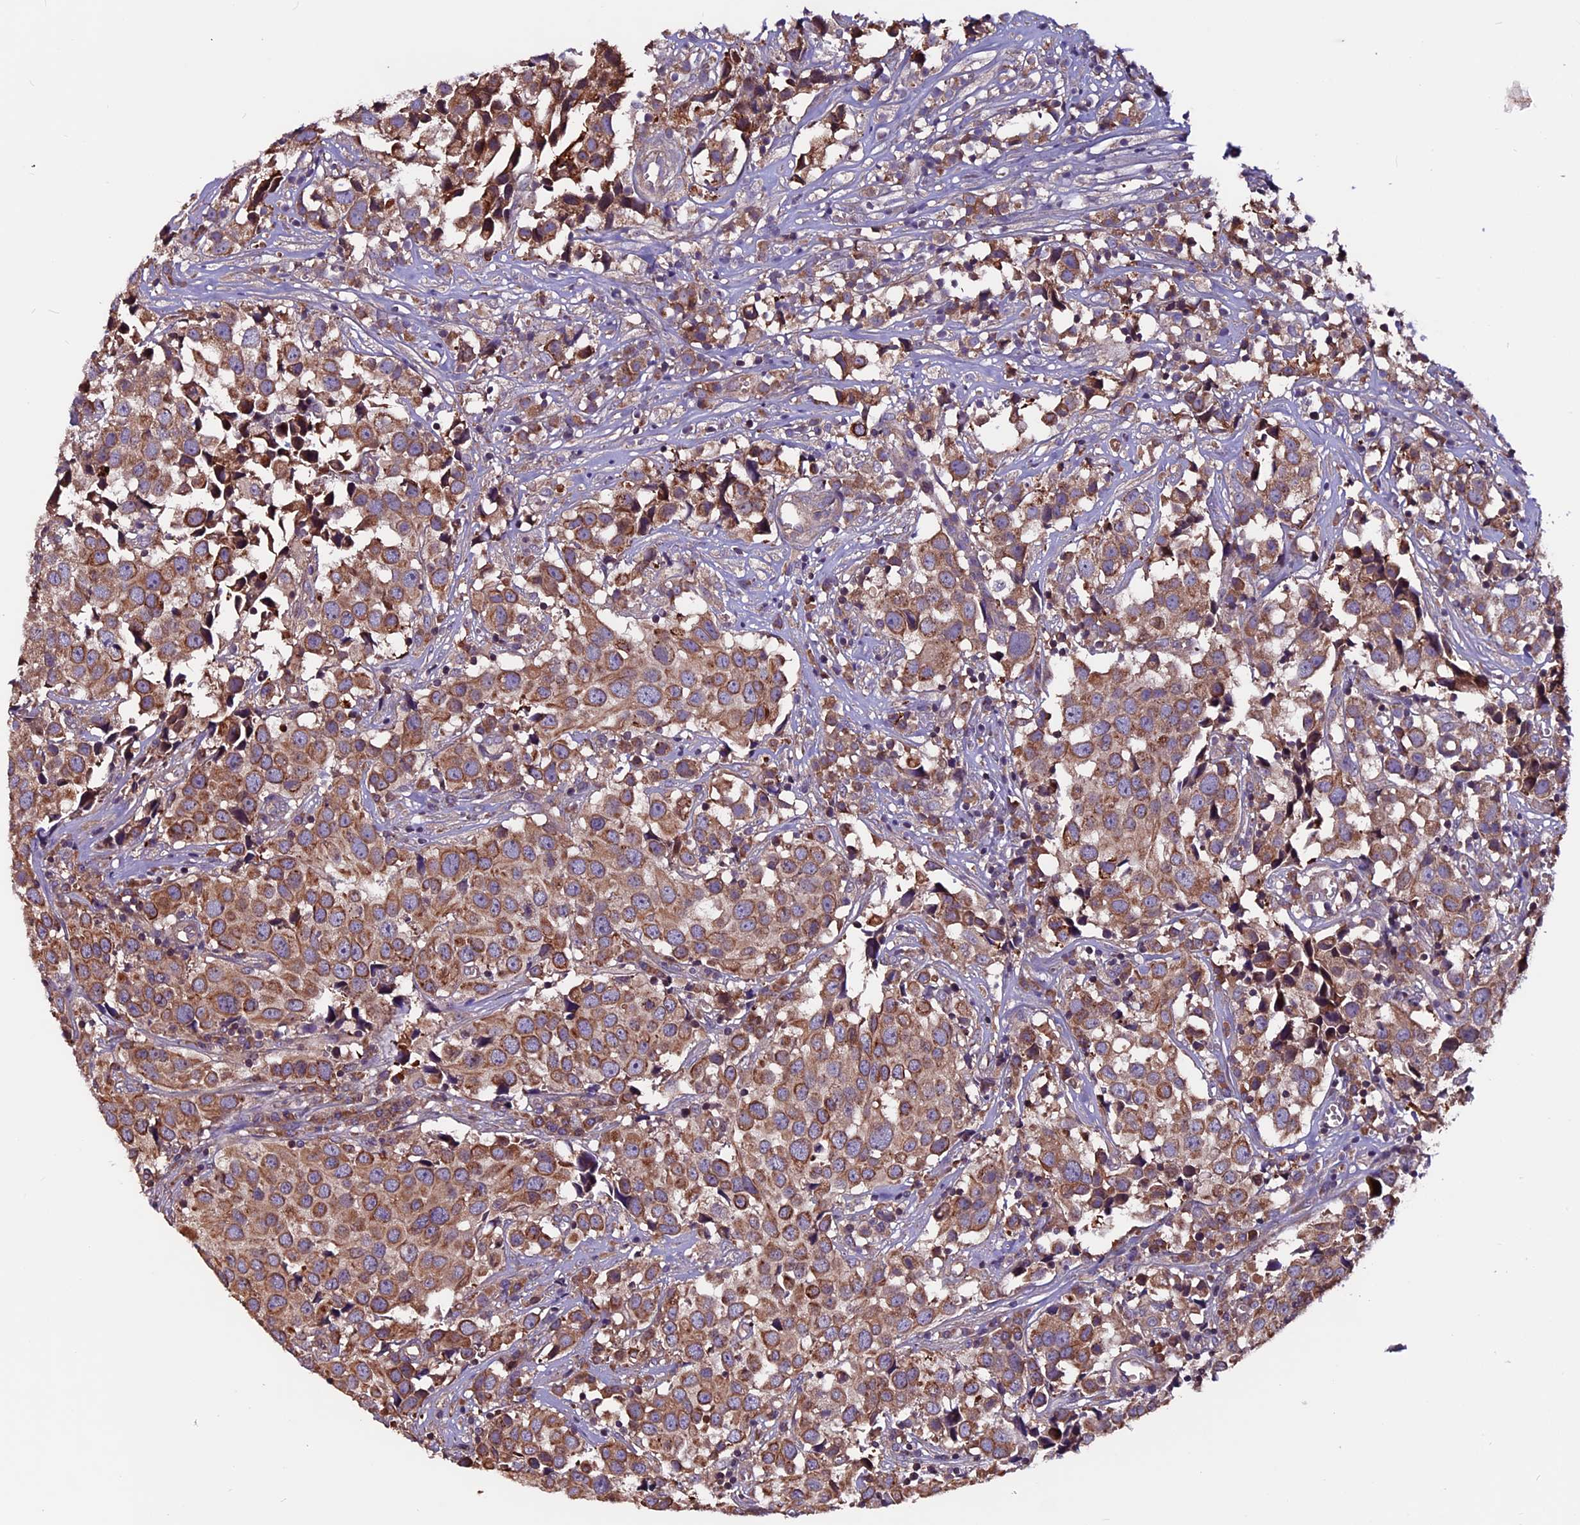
{"staining": {"intensity": "moderate", "quantity": ">75%", "location": "cytoplasmic/membranous"}, "tissue": "urothelial cancer", "cell_type": "Tumor cells", "image_type": "cancer", "snomed": [{"axis": "morphology", "description": "Urothelial carcinoma, High grade"}, {"axis": "topography", "description": "Urinary bladder"}], "caption": "Immunohistochemistry histopathology image of urothelial cancer stained for a protein (brown), which shows medium levels of moderate cytoplasmic/membranous staining in approximately >75% of tumor cells.", "gene": "ZNF598", "patient": {"sex": "female", "age": 75}}